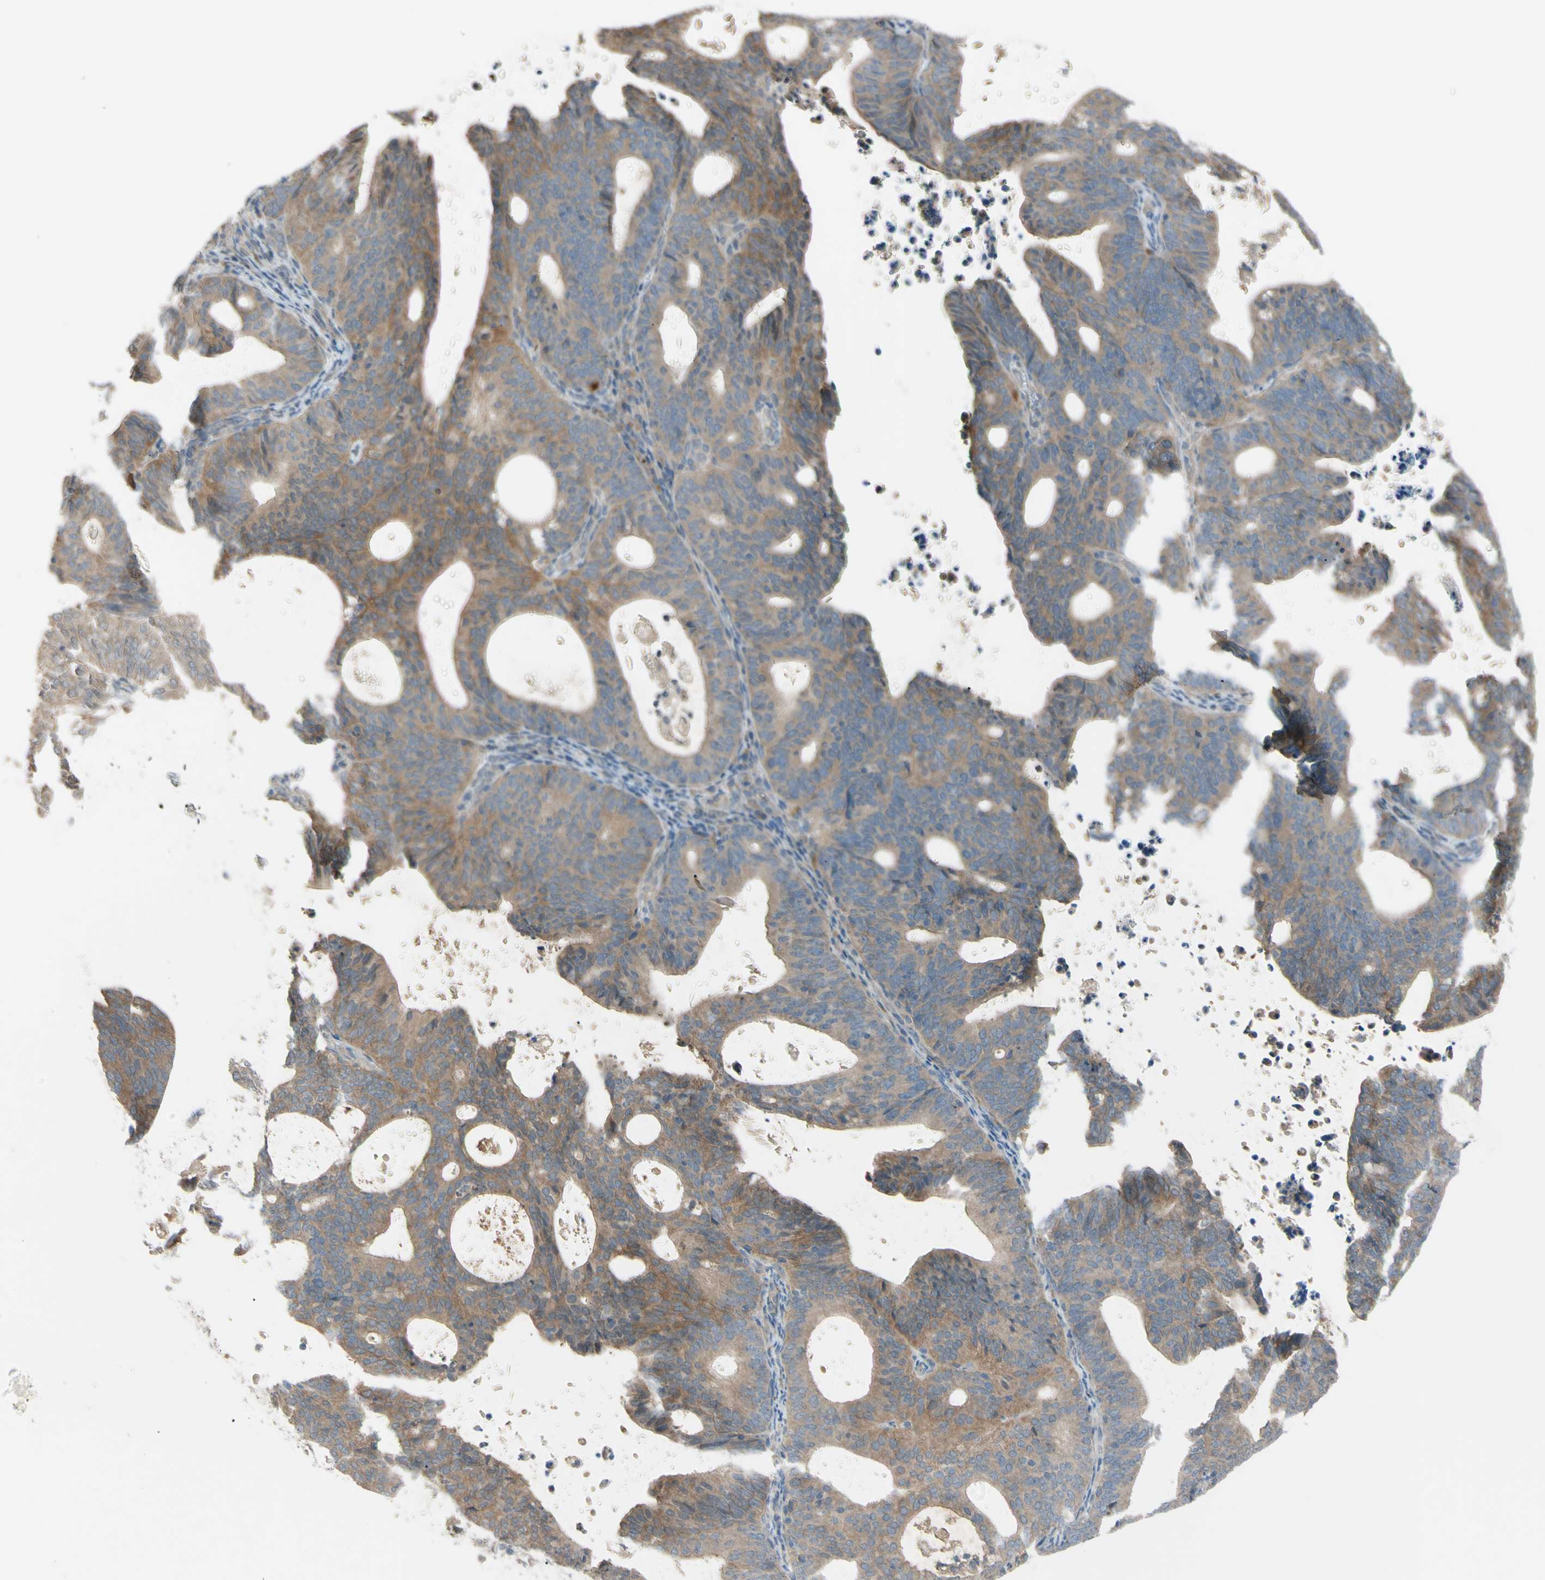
{"staining": {"intensity": "moderate", "quantity": ">75%", "location": "cytoplasmic/membranous"}, "tissue": "endometrial cancer", "cell_type": "Tumor cells", "image_type": "cancer", "snomed": [{"axis": "morphology", "description": "Adenocarcinoma, NOS"}, {"axis": "topography", "description": "Uterus"}], "caption": "Protein expression analysis of human endometrial adenocarcinoma reveals moderate cytoplasmic/membranous positivity in approximately >75% of tumor cells.", "gene": "AFP", "patient": {"sex": "female", "age": 83}}